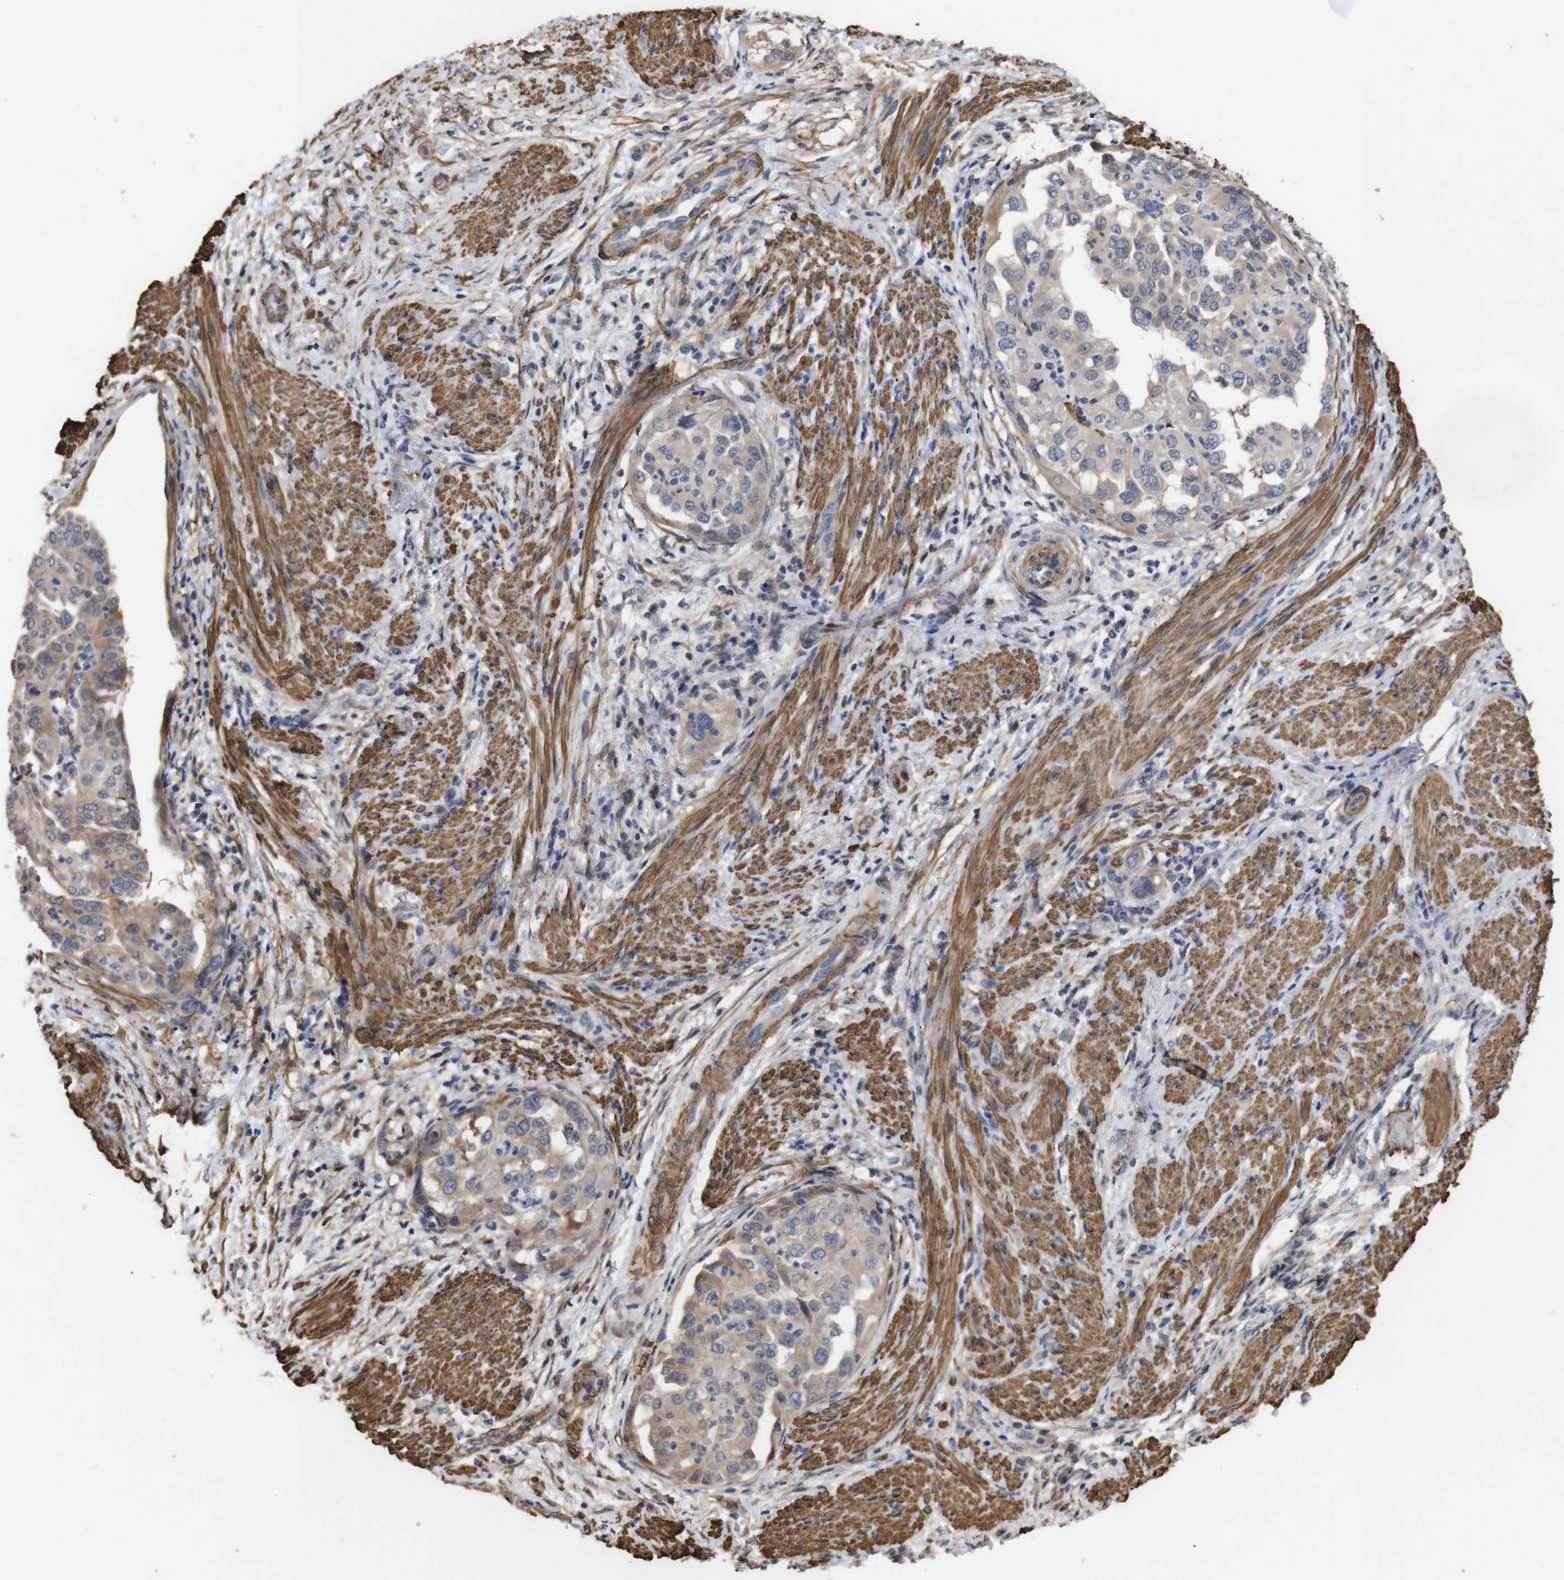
{"staining": {"intensity": "moderate", "quantity": ">75%", "location": "cytoplasmic/membranous"}, "tissue": "endometrial cancer", "cell_type": "Tumor cells", "image_type": "cancer", "snomed": [{"axis": "morphology", "description": "Adenocarcinoma, NOS"}, {"axis": "topography", "description": "Endometrium"}], "caption": "Protein expression analysis of human endometrial cancer reveals moderate cytoplasmic/membranous expression in approximately >75% of tumor cells.", "gene": "PDLIM5", "patient": {"sex": "female", "age": 85}}